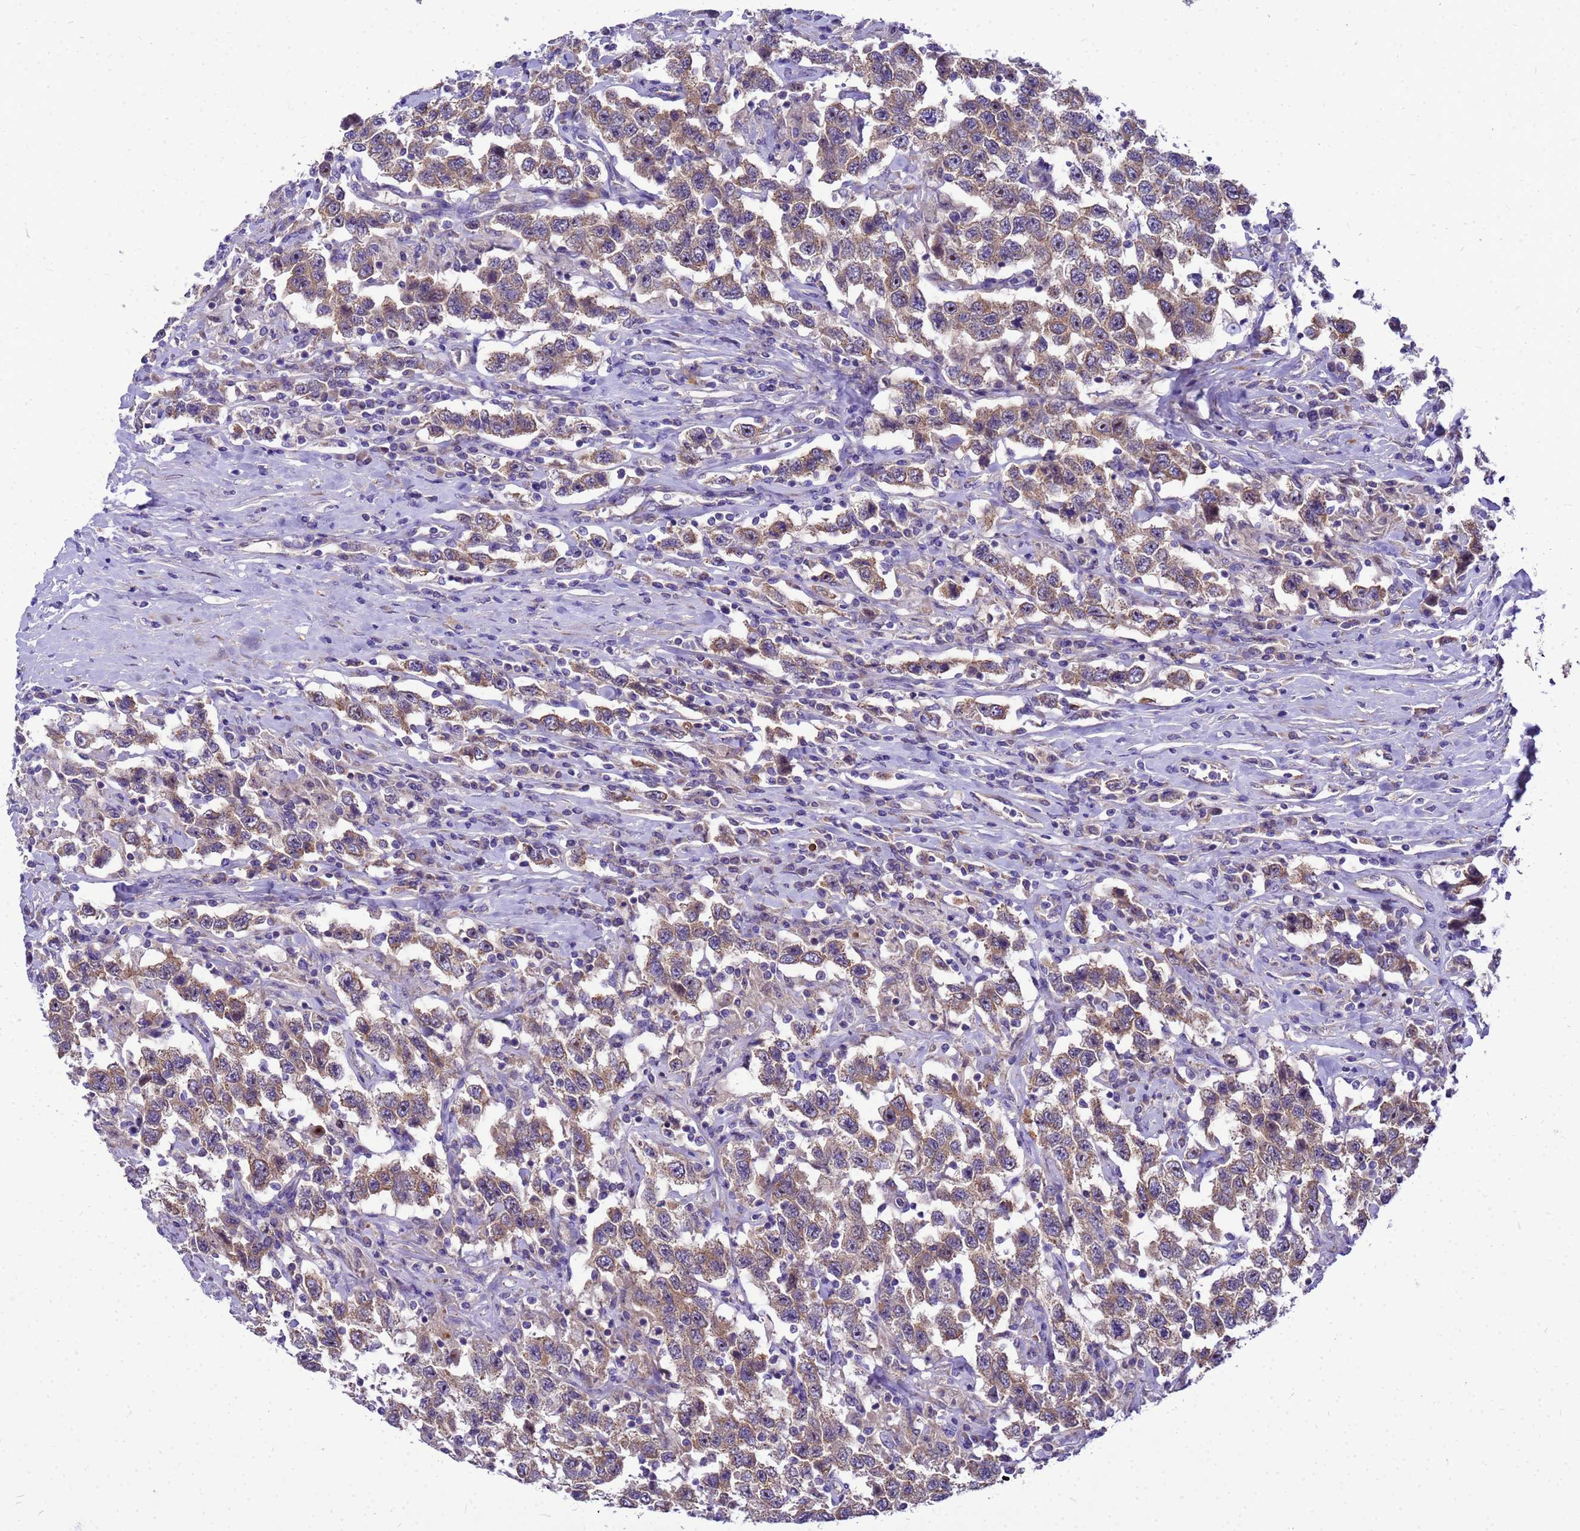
{"staining": {"intensity": "weak", "quantity": ">75%", "location": "cytoplasmic/membranous"}, "tissue": "testis cancer", "cell_type": "Tumor cells", "image_type": "cancer", "snomed": [{"axis": "morphology", "description": "Seminoma, NOS"}, {"axis": "topography", "description": "Testis"}], "caption": "A low amount of weak cytoplasmic/membranous expression is present in about >75% of tumor cells in testis cancer tissue. (Brightfield microscopy of DAB IHC at high magnification).", "gene": "POP7", "patient": {"sex": "male", "age": 41}}